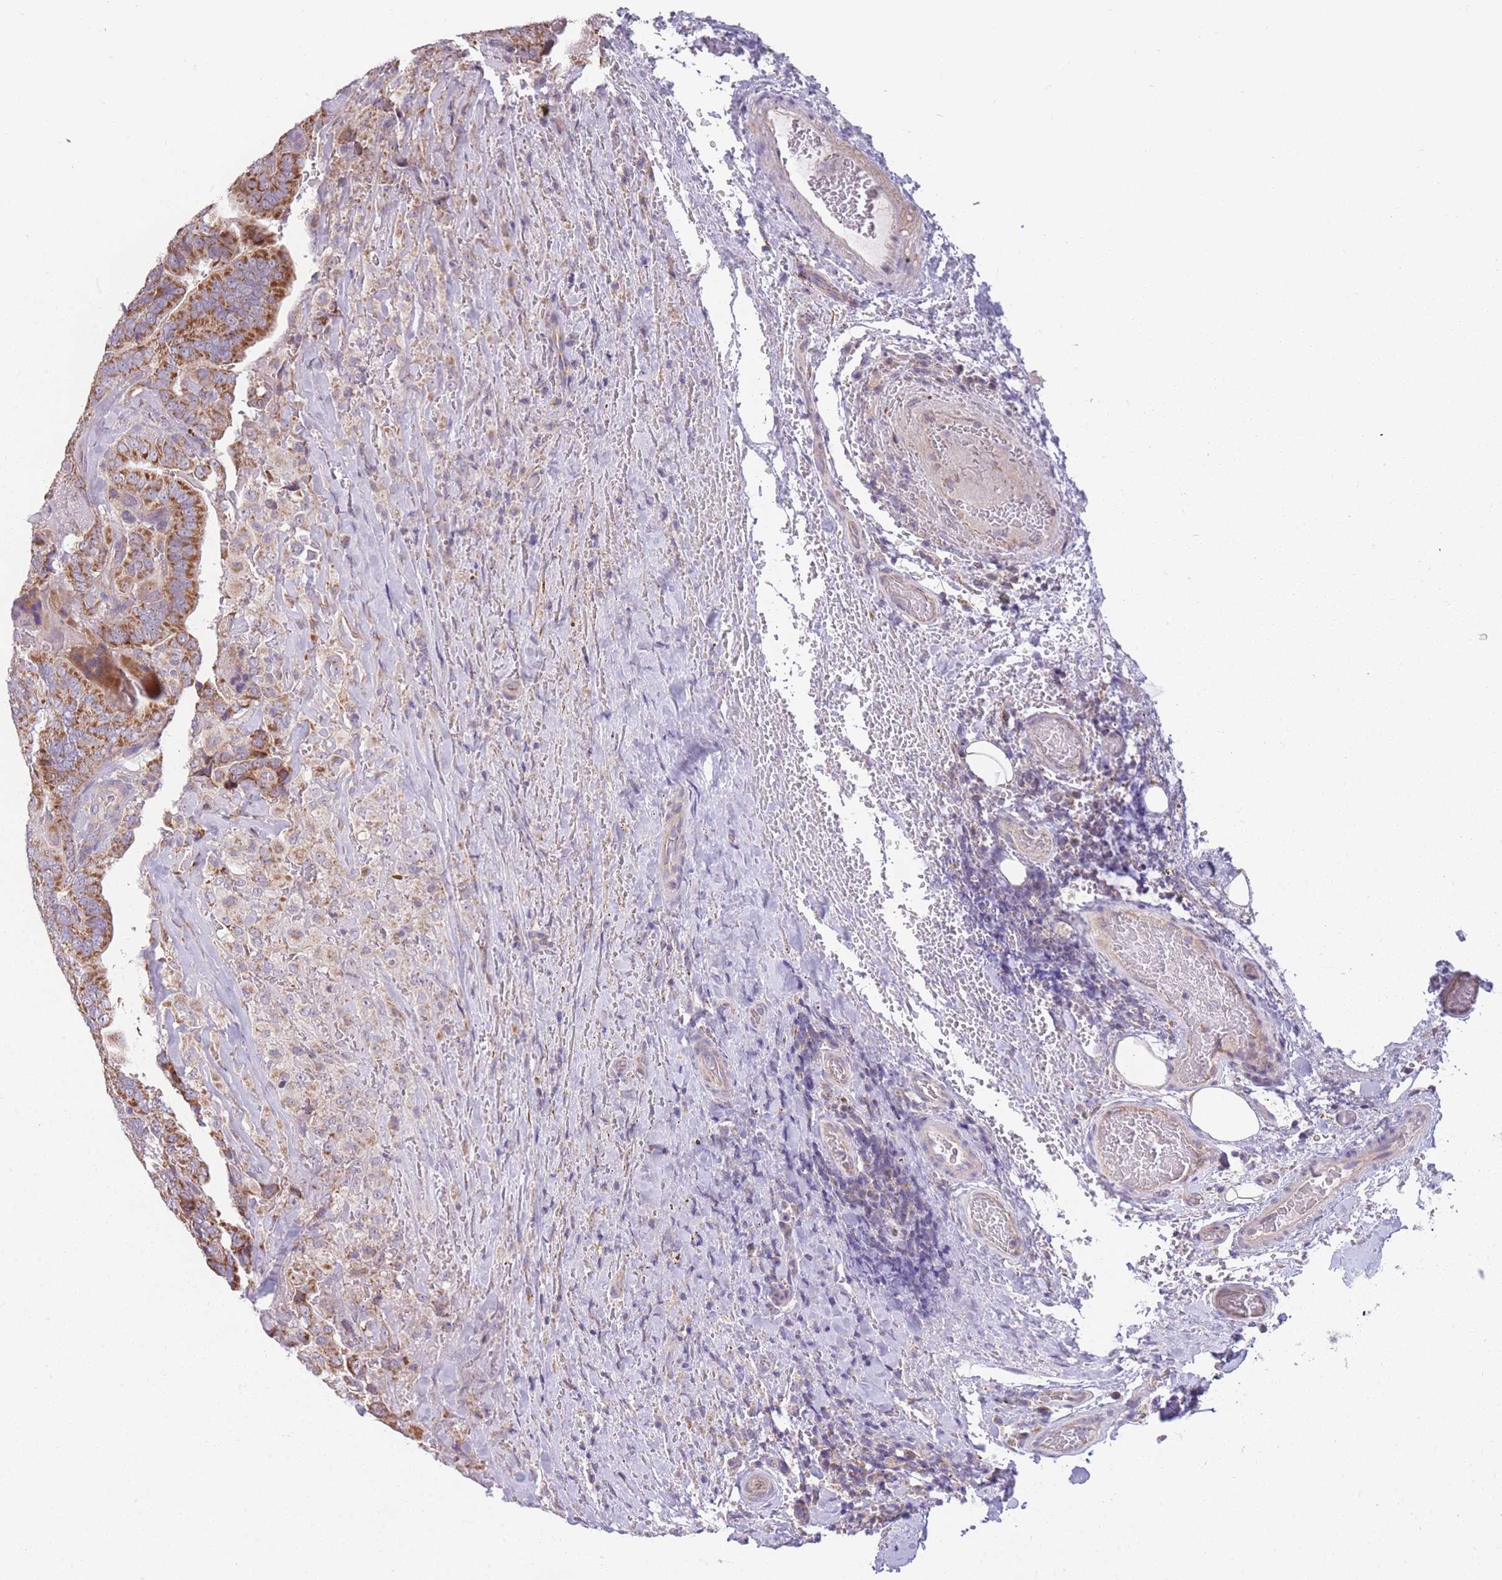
{"staining": {"intensity": "strong", "quantity": ">75%", "location": "cytoplasmic/membranous"}, "tissue": "thyroid cancer", "cell_type": "Tumor cells", "image_type": "cancer", "snomed": [{"axis": "morphology", "description": "Papillary adenocarcinoma, NOS"}, {"axis": "topography", "description": "Thyroid gland"}], "caption": "Immunohistochemistry image of human thyroid papillary adenocarcinoma stained for a protein (brown), which demonstrates high levels of strong cytoplasmic/membranous positivity in about >75% of tumor cells.", "gene": "MRPS18C", "patient": {"sex": "male", "age": 61}}